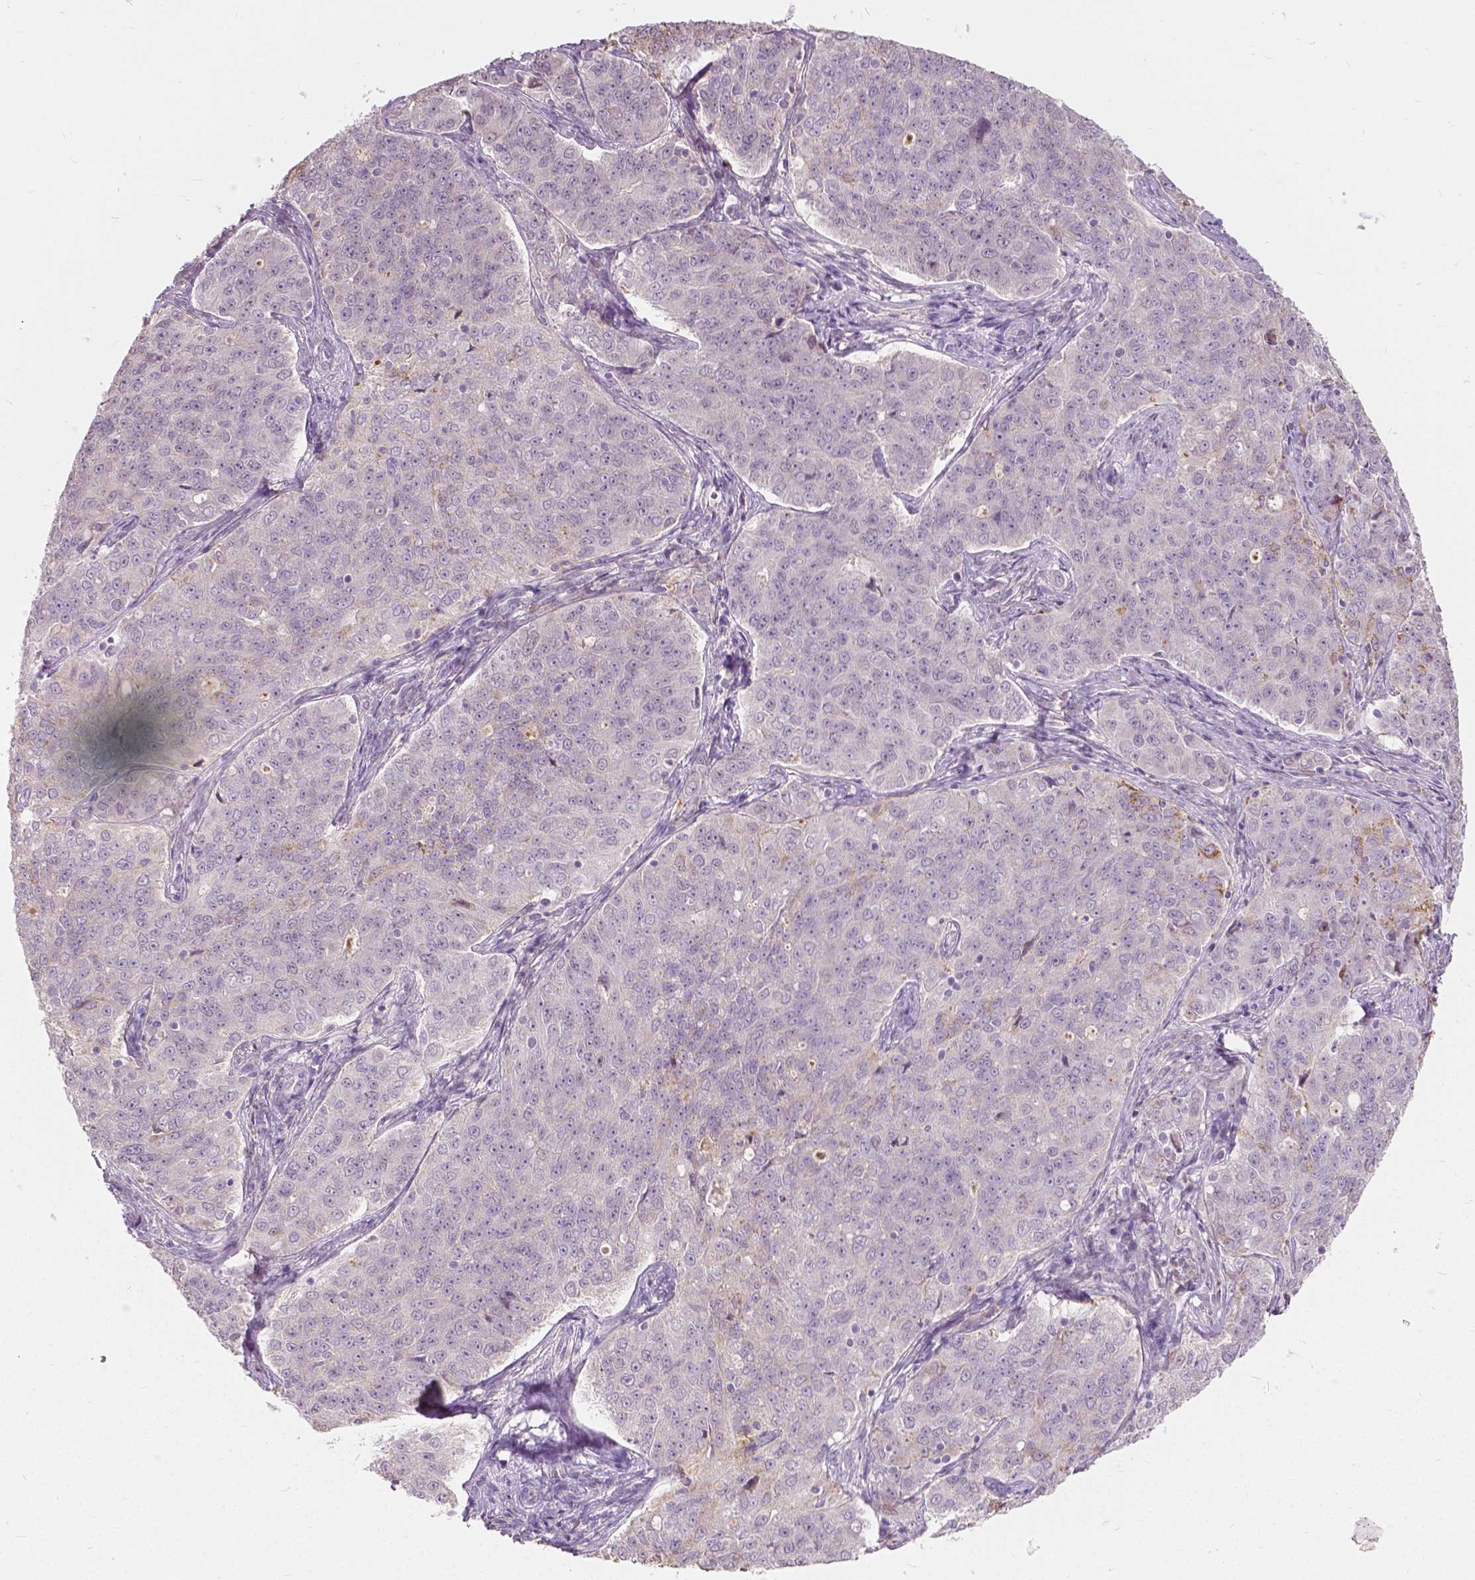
{"staining": {"intensity": "negative", "quantity": "none", "location": "none"}, "tissue": "endometrial cancer", "cell_type": "Tumor cells", "image_type": "cancer", "snomed": [{"axis": "morphology", "description": "Adenocarcinoma, NOS"}, {"axis": "topography", "description": "Endometrium"}], "caption": "Tumor cells are negative for protein expression in human endometrial adenocarcinoma.", "gene": "DLX6", "patient": {"sex": "female", "age": 43}}